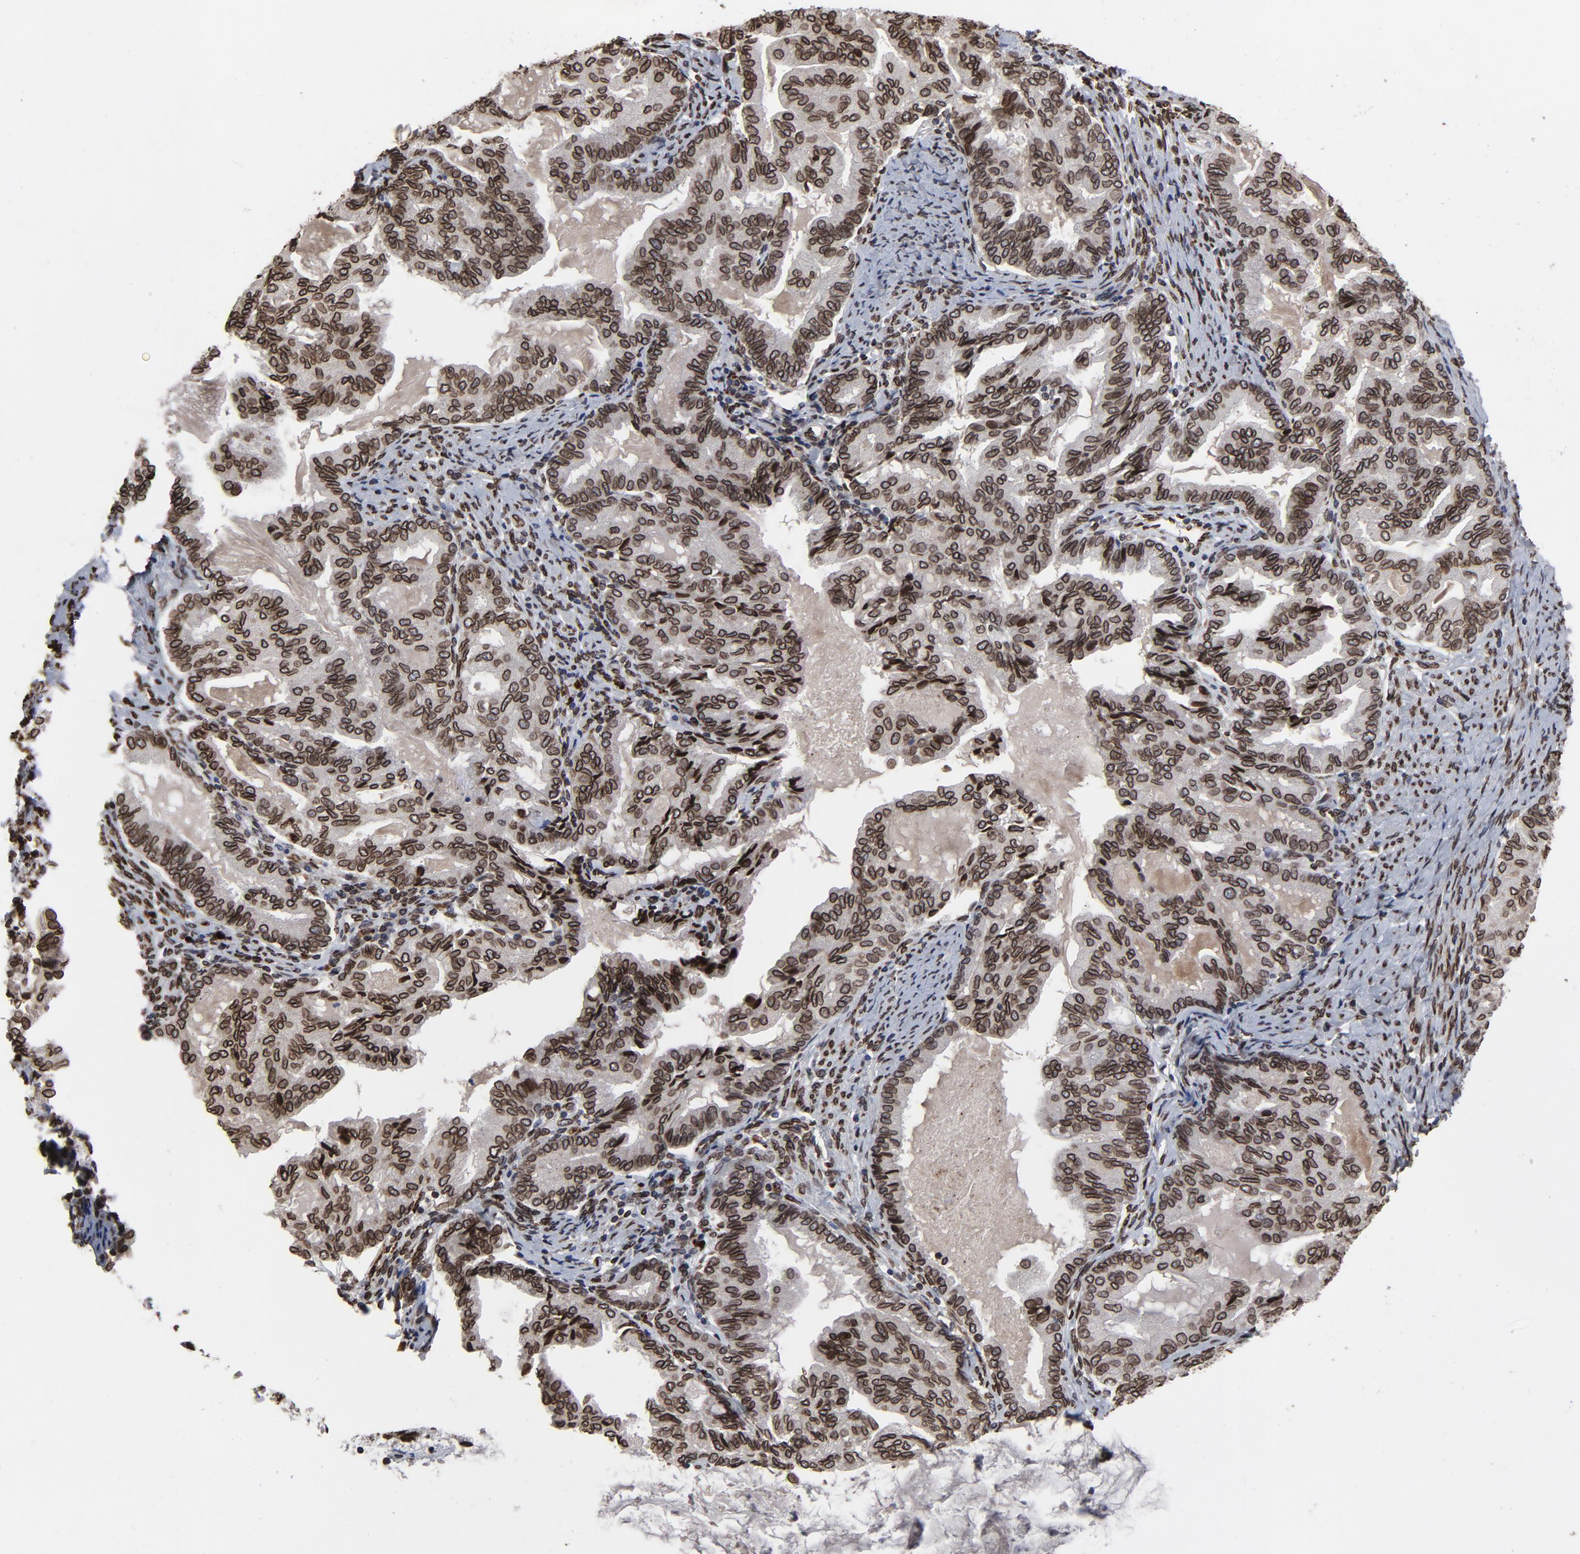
{"staining": {"intensity": "strong", "quantity": ">75%", "location": "cytoplasmic/membranous,nuclear"}, "tissue": "endometrial cancer", "cell_type": "Tumor cells", "image_type": "cancer", "snomed": [{"axis": "morphology", "description": "Adenocarcinoma, NOS"}, {"axis": "topography", "description": "Endometrium"}], "caption": "This histopathology image reveals immunohistochemistry (IHC) staining of human endometrial cancer, with high strong cytoplasmic/membranous and nuclear expression in about >75% of tumor cells.", "gene": "LMNA", "patient": {"sex": "female", "age": 86}}